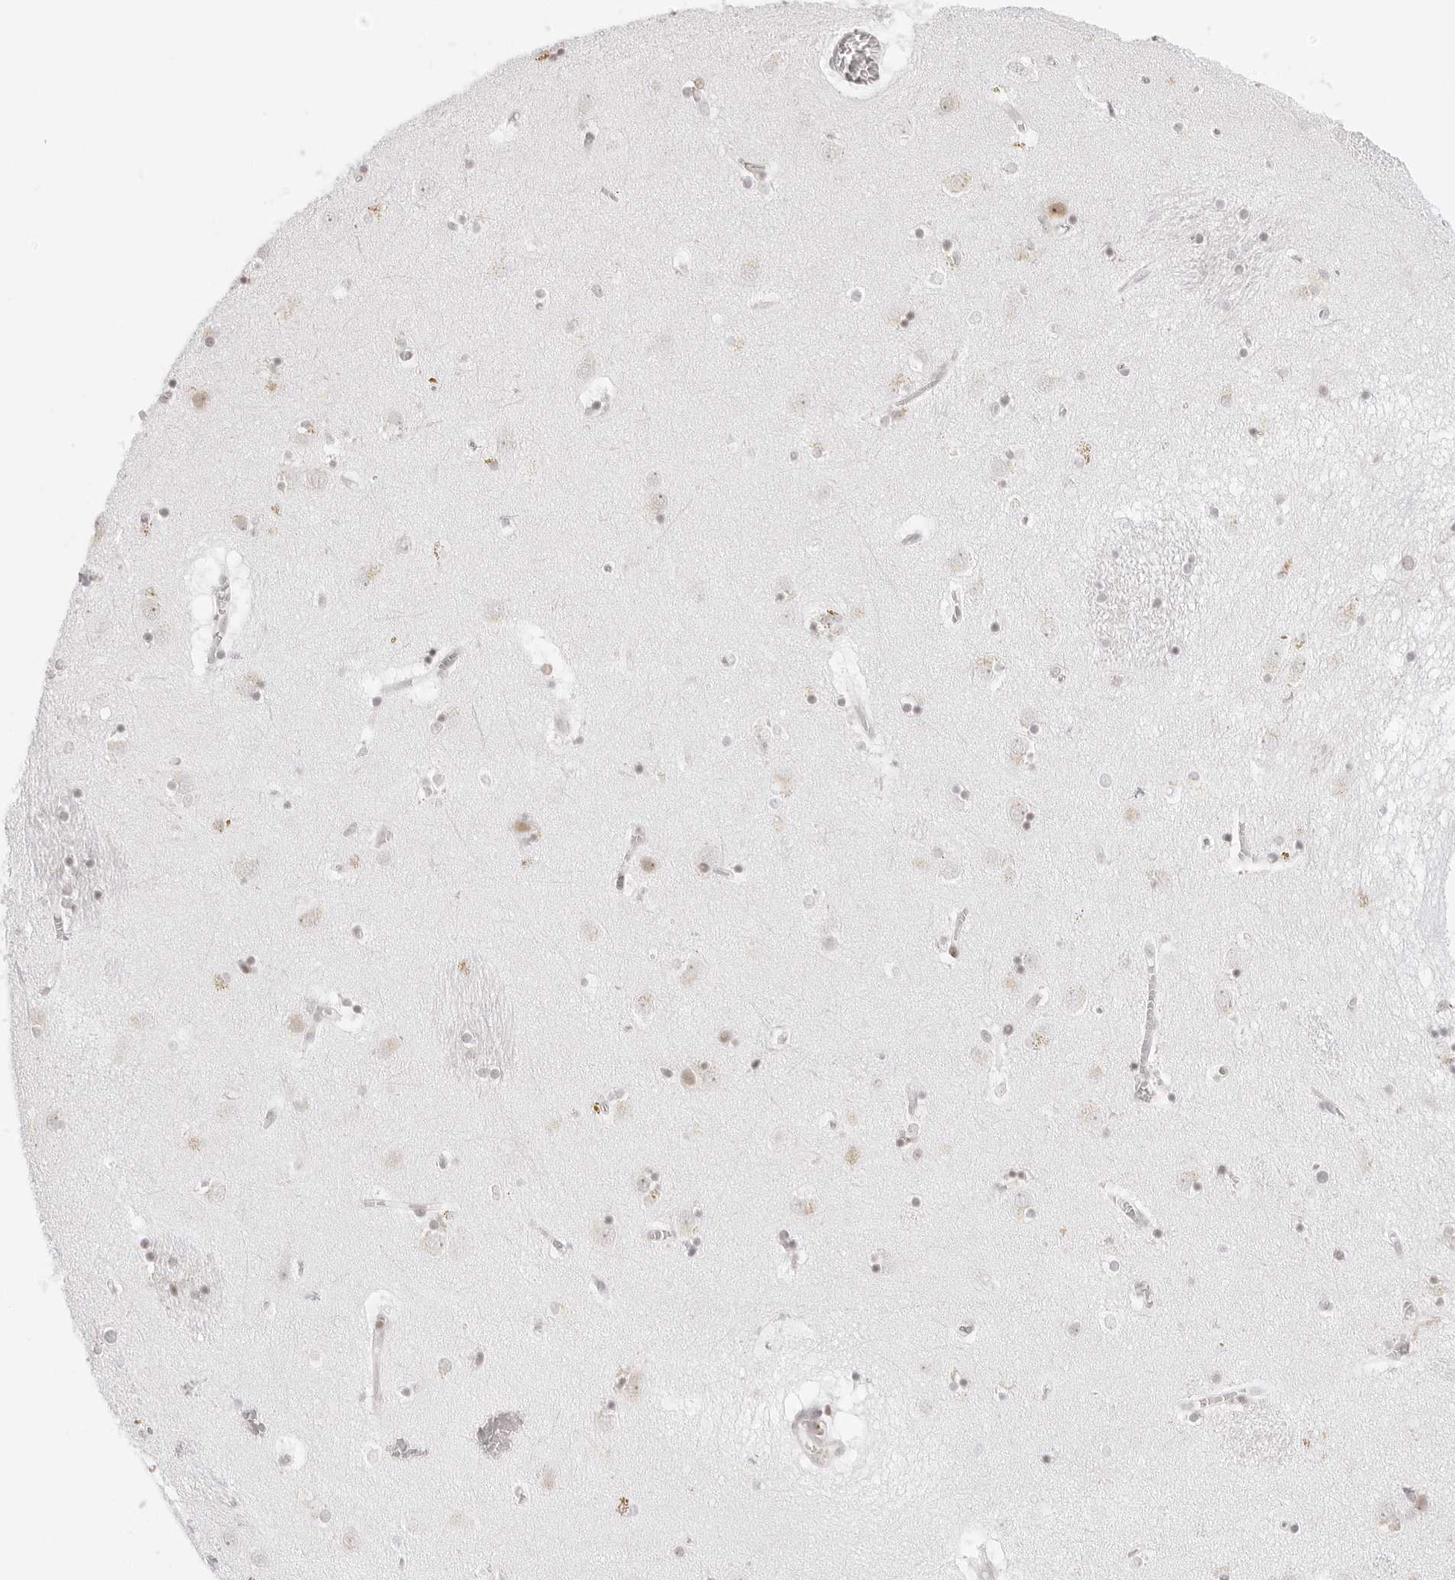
{"staining": {"intensity": "moderate", "quantity": "<25%", "location": "nuclear"}, "tissue": "caudate", "cell_type": "Glial cells", "image_type": "normal", "snomed": [{"axis": "morphology", "description": "Normal tissue, NOS"}, {"axis": "topography", "description": "Lateral ventricle wall"}], "caption": "Immunohistochemistry (IHC) histopathology image of unremarkable caudate stained for a protein (brown), which reveals low levels of moderate nuclear staining in about <25% of glial cells.", "gene": "RCC1", "patient": {"sex": "male", "age": 70}}